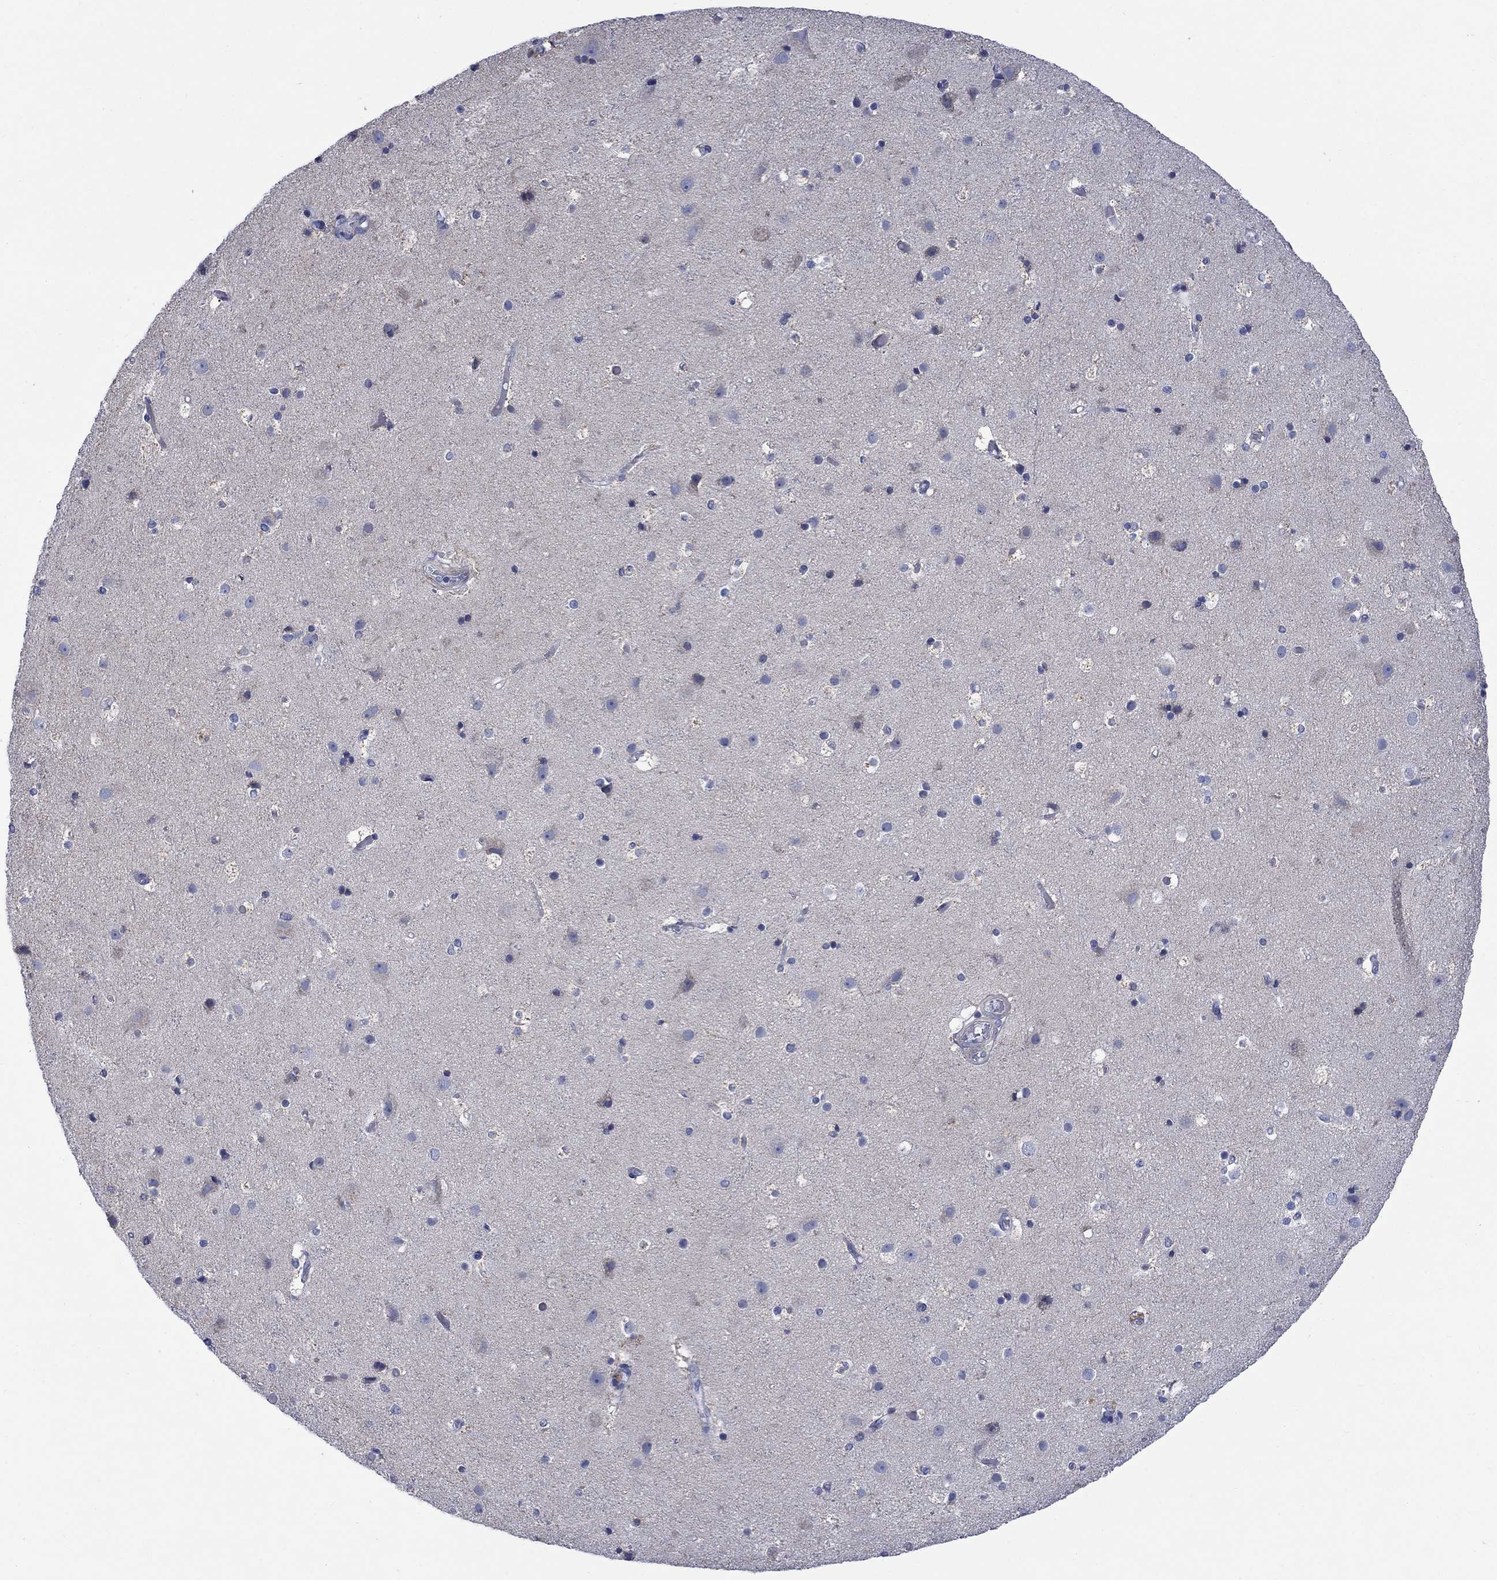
{"staining": {"intensity": "negative", "quantity": "none", "location": "none"}, "tissue": "cerebral cortex", "cell_type": "Endothelial cells", "image_type": "normal", "snomed": [{"axis": "morphology", "description": "Normal tissue, NOS"}, {"axis": "topography", "description": "Cerebral cortex"}], "caption": "Cerebral cortex was stained to show a protein in brown. There is no significant staining in endothelial cells. The staining is performed using DAB brown chromogen with nuclei counter-stained in using hematoxylin.", "gene": "FRK", "patient": {"sex": "female", "age": 52}}